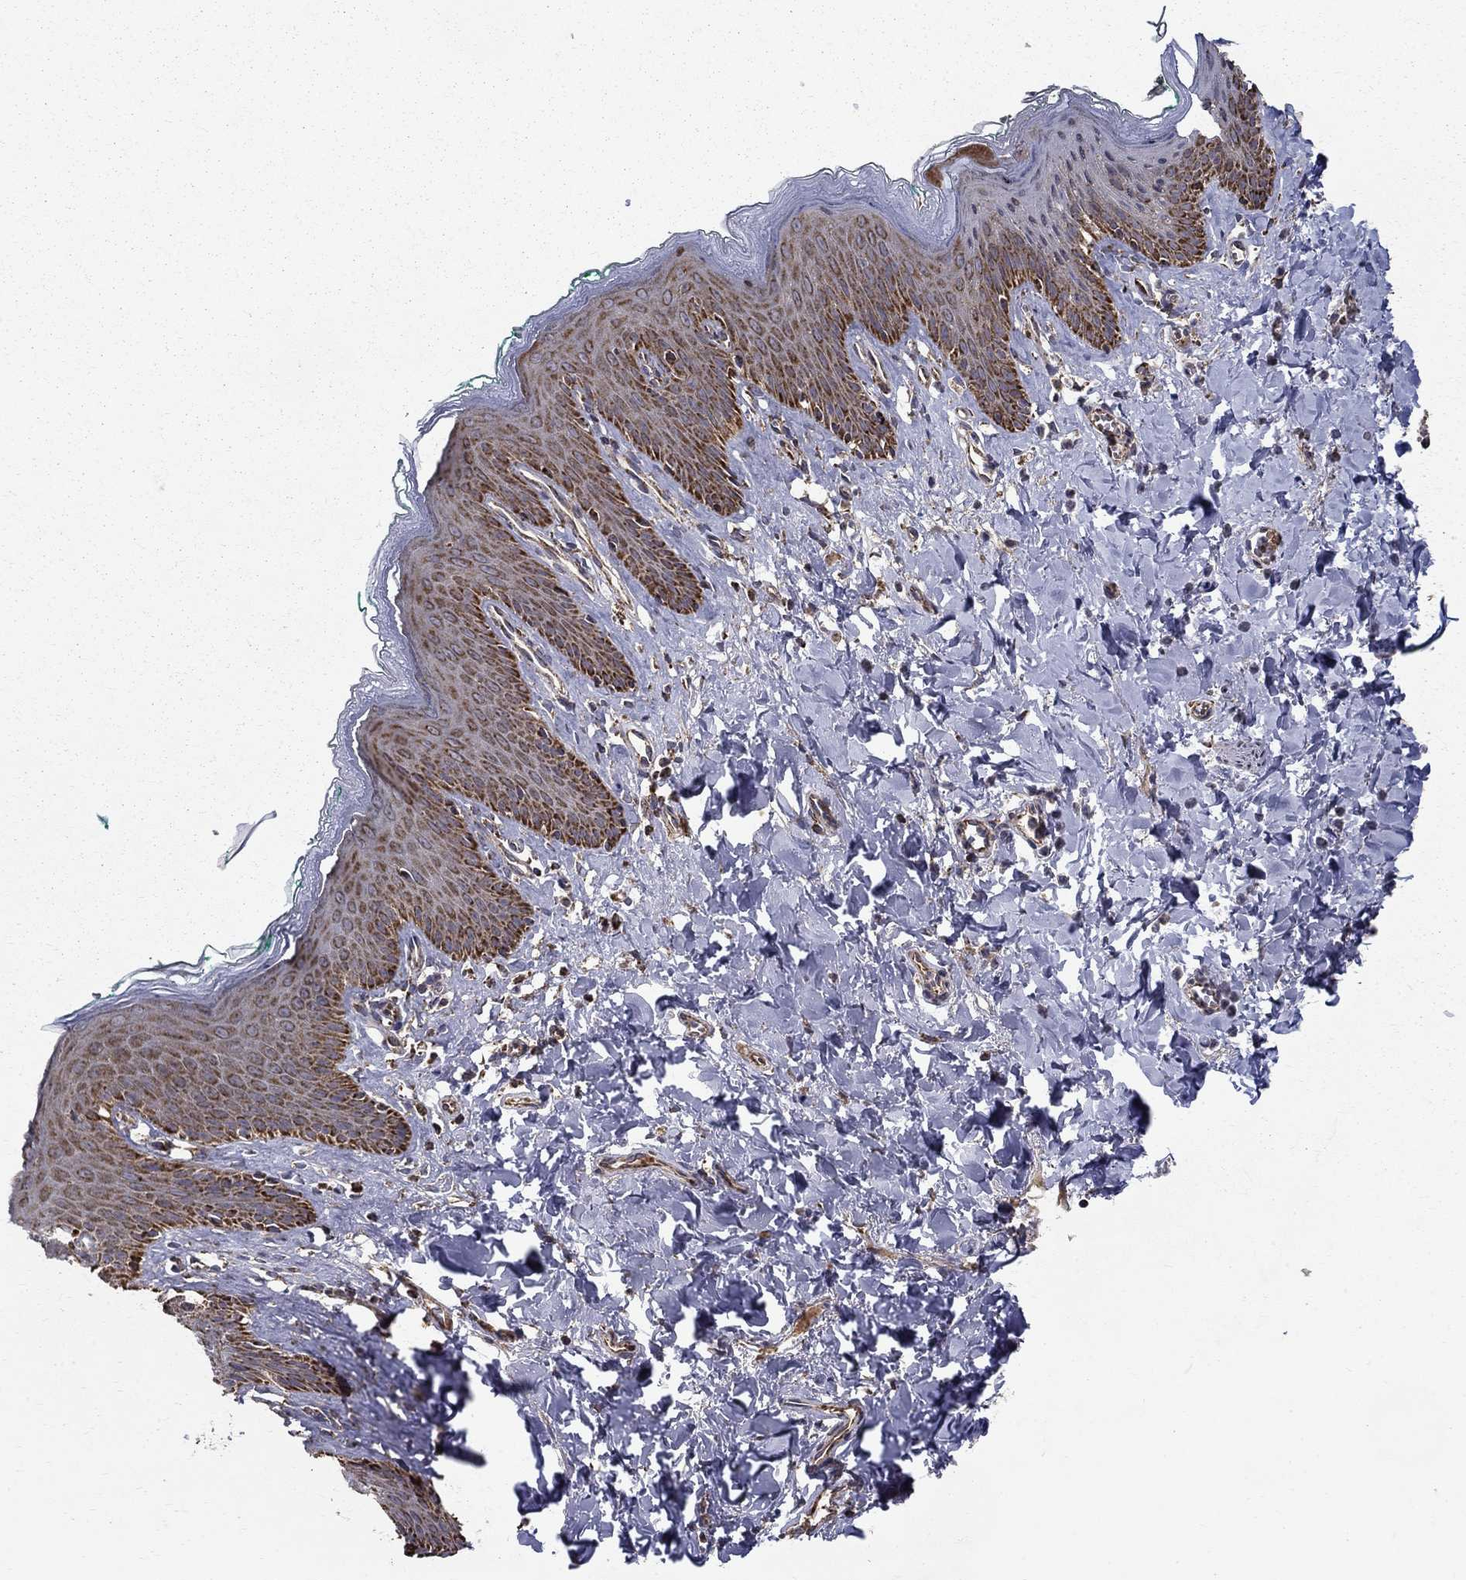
{"staining": {"intensity": "moderate", "quantity": ">75%", "location": "cytoplasmic/membranous"}, "tissue": "skin", "cell_type": "Epidermal cells", "image_type": "normal", "snomed": [{"axis": "morphology", "description": "Normal tissue, NOS"}, {"axis": "topography", "description": "Vulva"}], "caption": "Immunohistochemistry staining of normal skin, which demonstrates medium levels of moderate cytoplasmic/membranous expression in about >75% of epidermal cells indicating moderate cytoplasmic/membranous protein positivity. The staining was performed using DAB (brown) for protein detection and nuclei were counterstained in hematoxylin (blue).", "gene": "NDUFS8", "patient": {"sex": "female", "age": 66}}